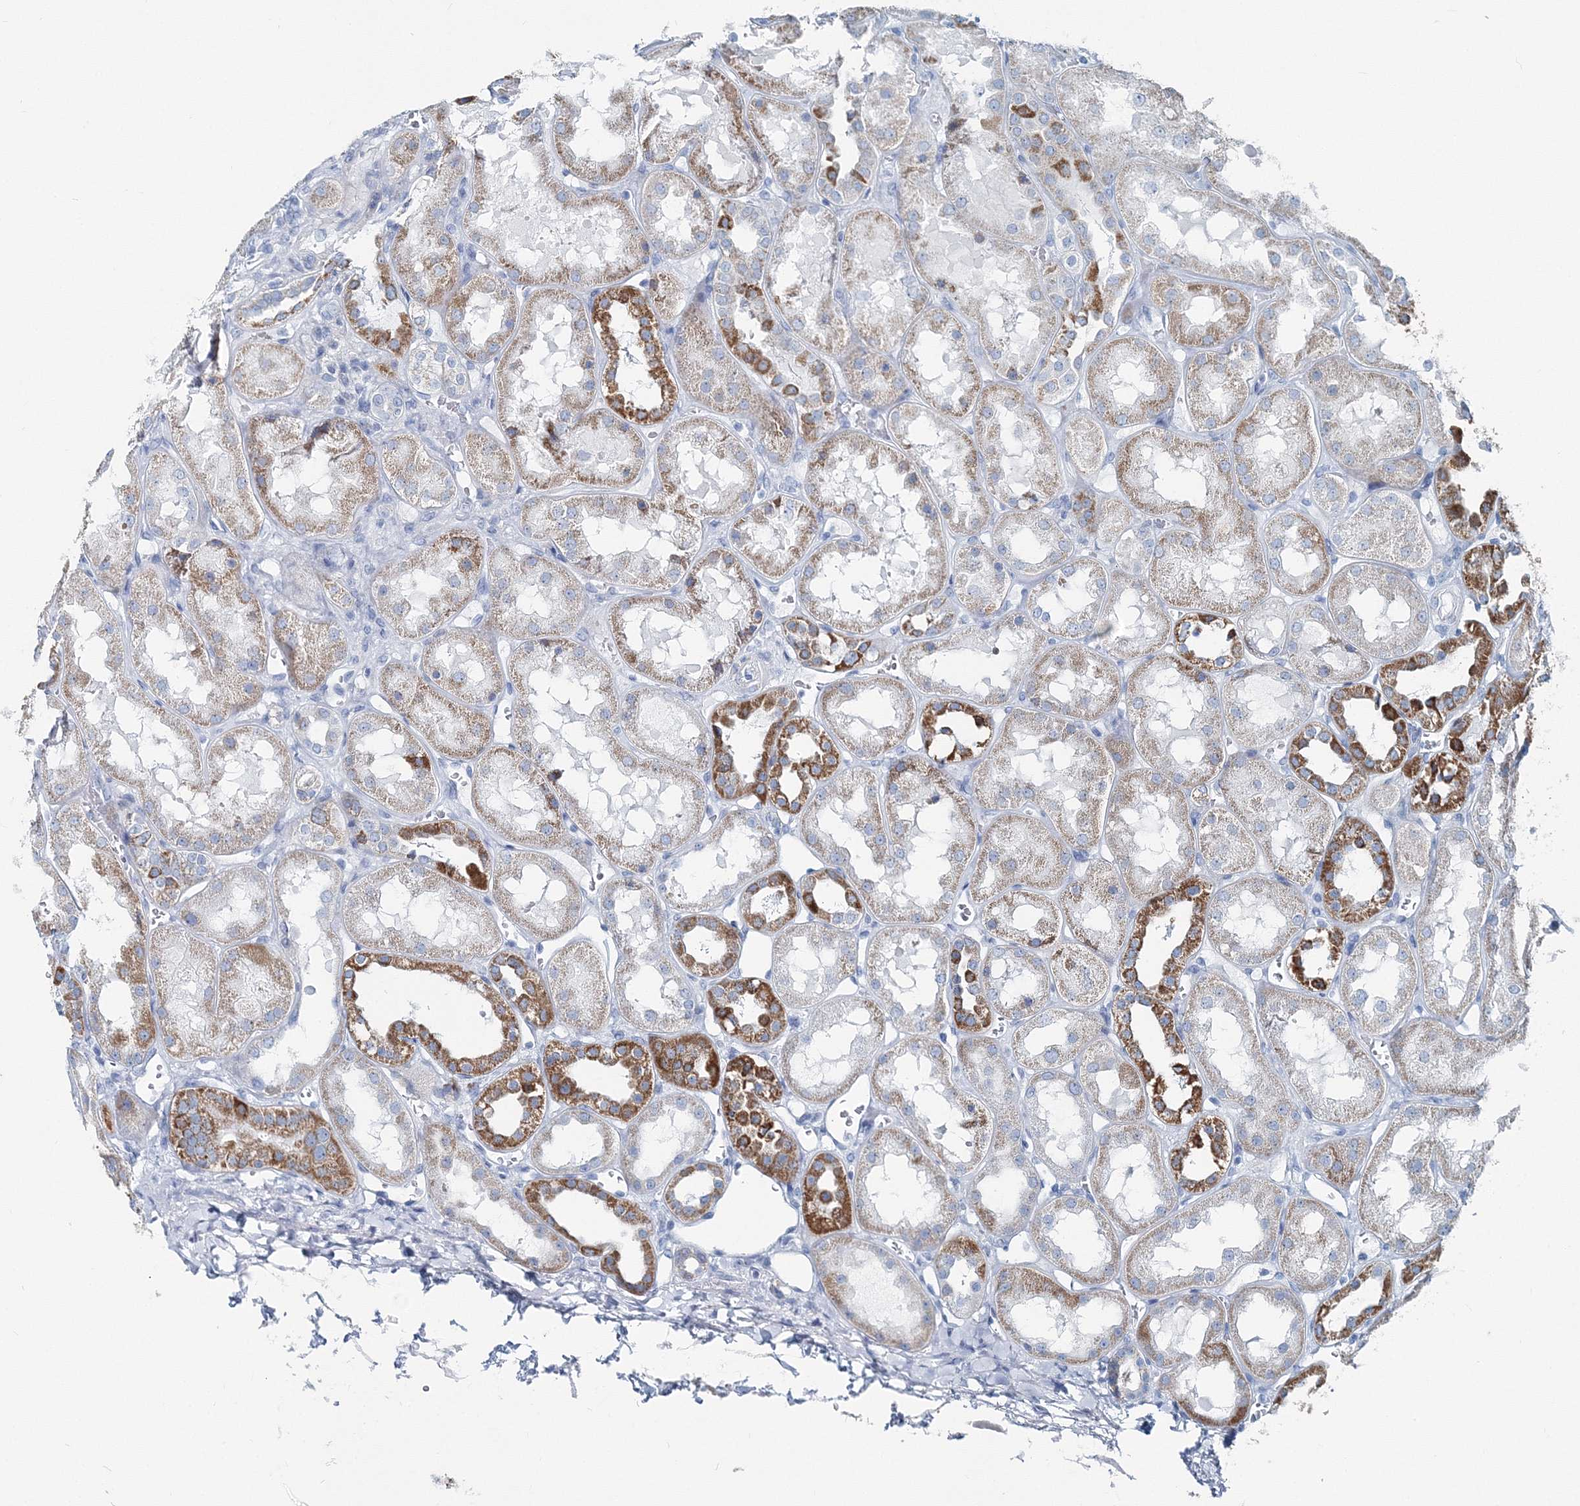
{"staining": {"intensity": "negative", "quantity": "none", "location": "none"}, "tissue": "kidney", "cell_type": "Cells in glomeruli", "image_type": "normal", "snomed": [{"axis": "morphology", "description": "Normal tissue, NOS"}, {"axis": "topography", "description": "Kidney"}], "caption": "Immunohistochemical staining of unremarkable kidney displays no significant expression in cells in glomeruli. (Brightfield microscopy of DAB (3,3'-diaminobenzidine) immunohistochemistry at high magnification).", "gene": "GABARAPL2", "patient": {"sex": "male", "age": 70}}